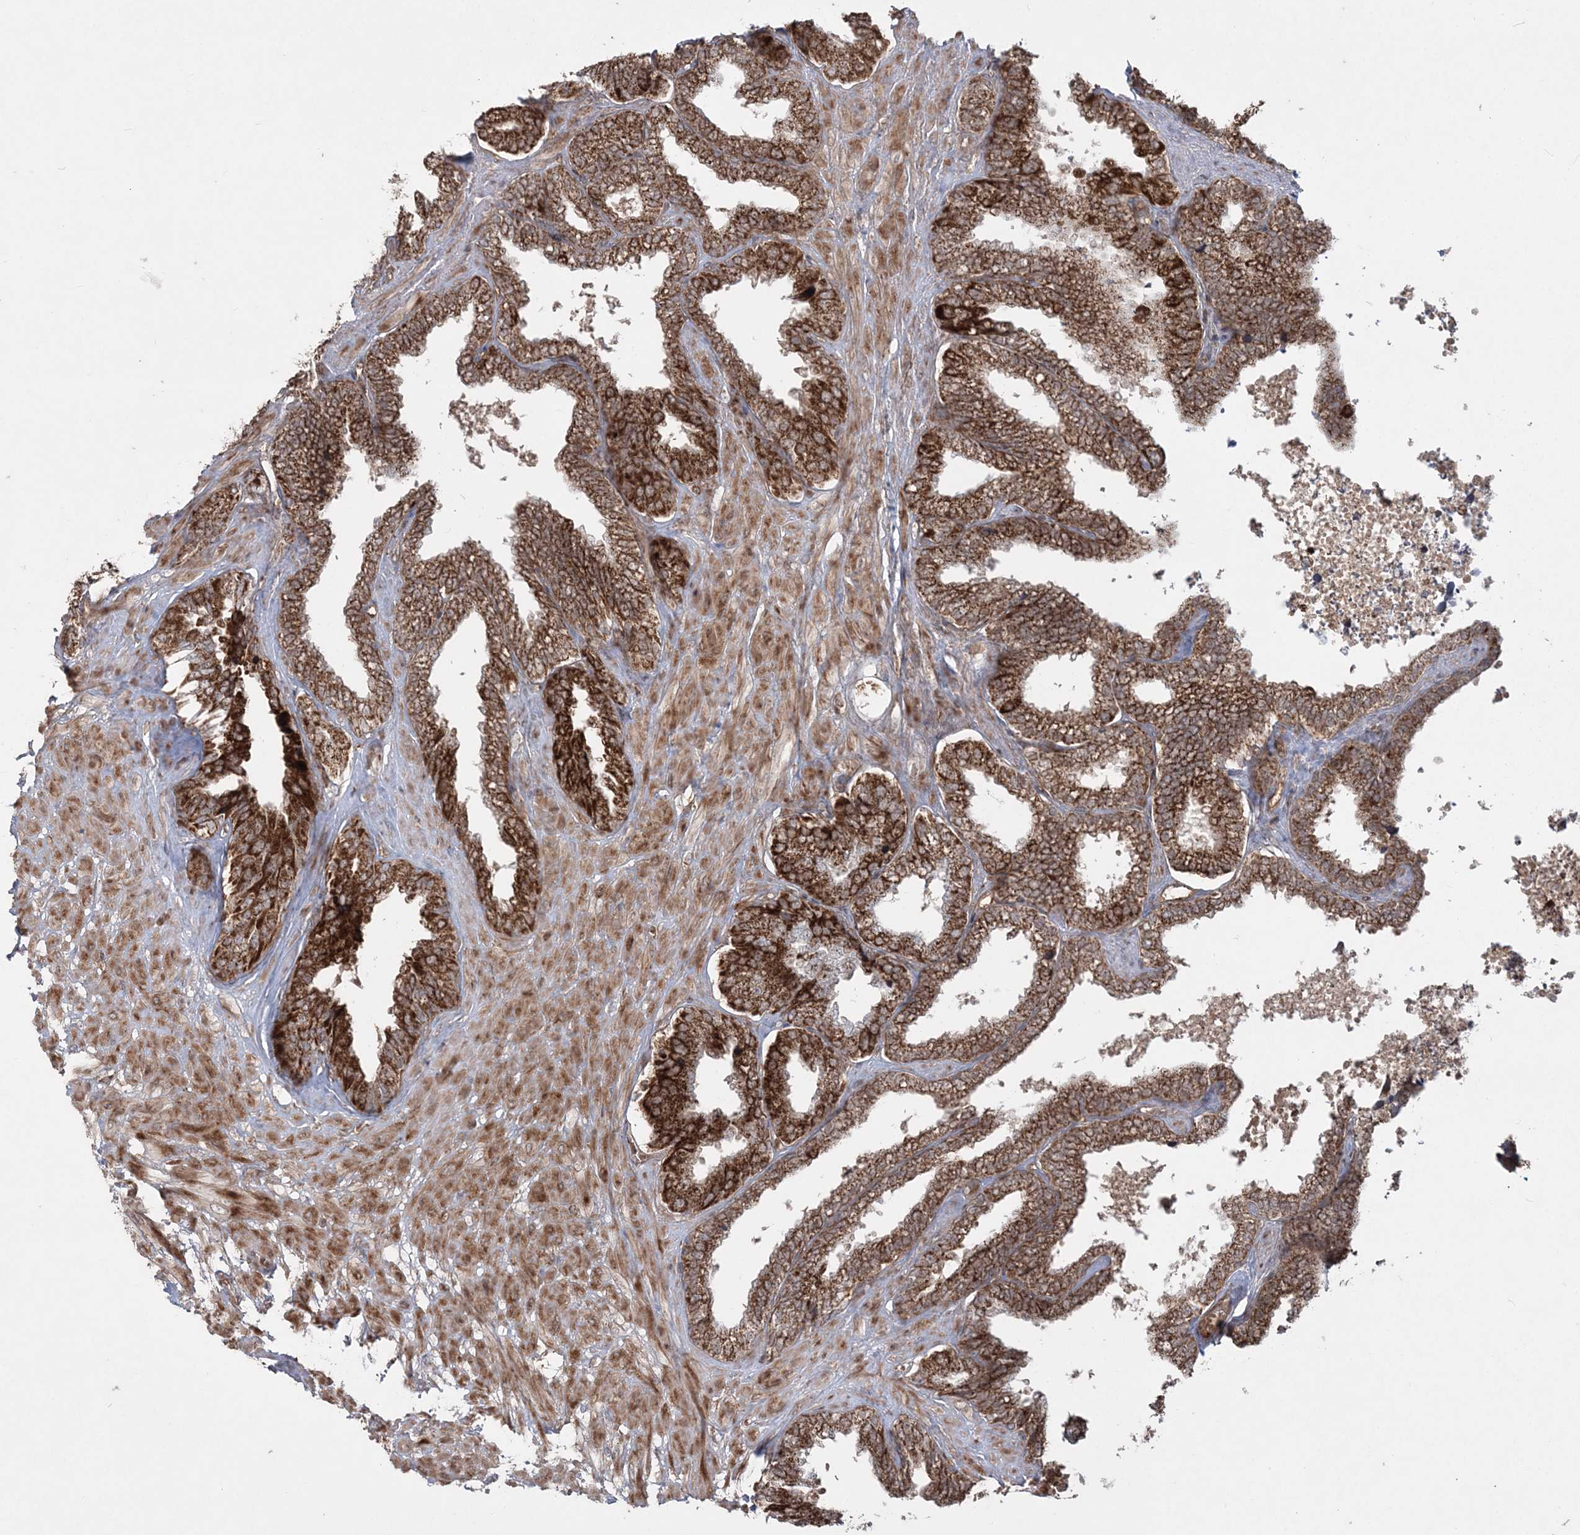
{"staining": {"intensity": "strong", "quantity": ">75%", "location": "cytoplasmic/membranous"}, "tissue": "seminal vesicle", "cell_type": "Glandular cells", "image_type": "normal", "snomed": [{"axis": "morphology", "description": "Normal tissue, NOS"}, {"axis": "topography", "description": "Seminal veicle"}], "caption": "Immunohistochemistry (IHC) (DAB (3,3'-diaminobenzidine)) staining of unremarkable human seminal vesicle reveals strong cytoplasmic/membranous protein expression in about >75% of glandular cells.", "gene": "LRPPRC", "patient": {"sex": "male", "age": 46}}